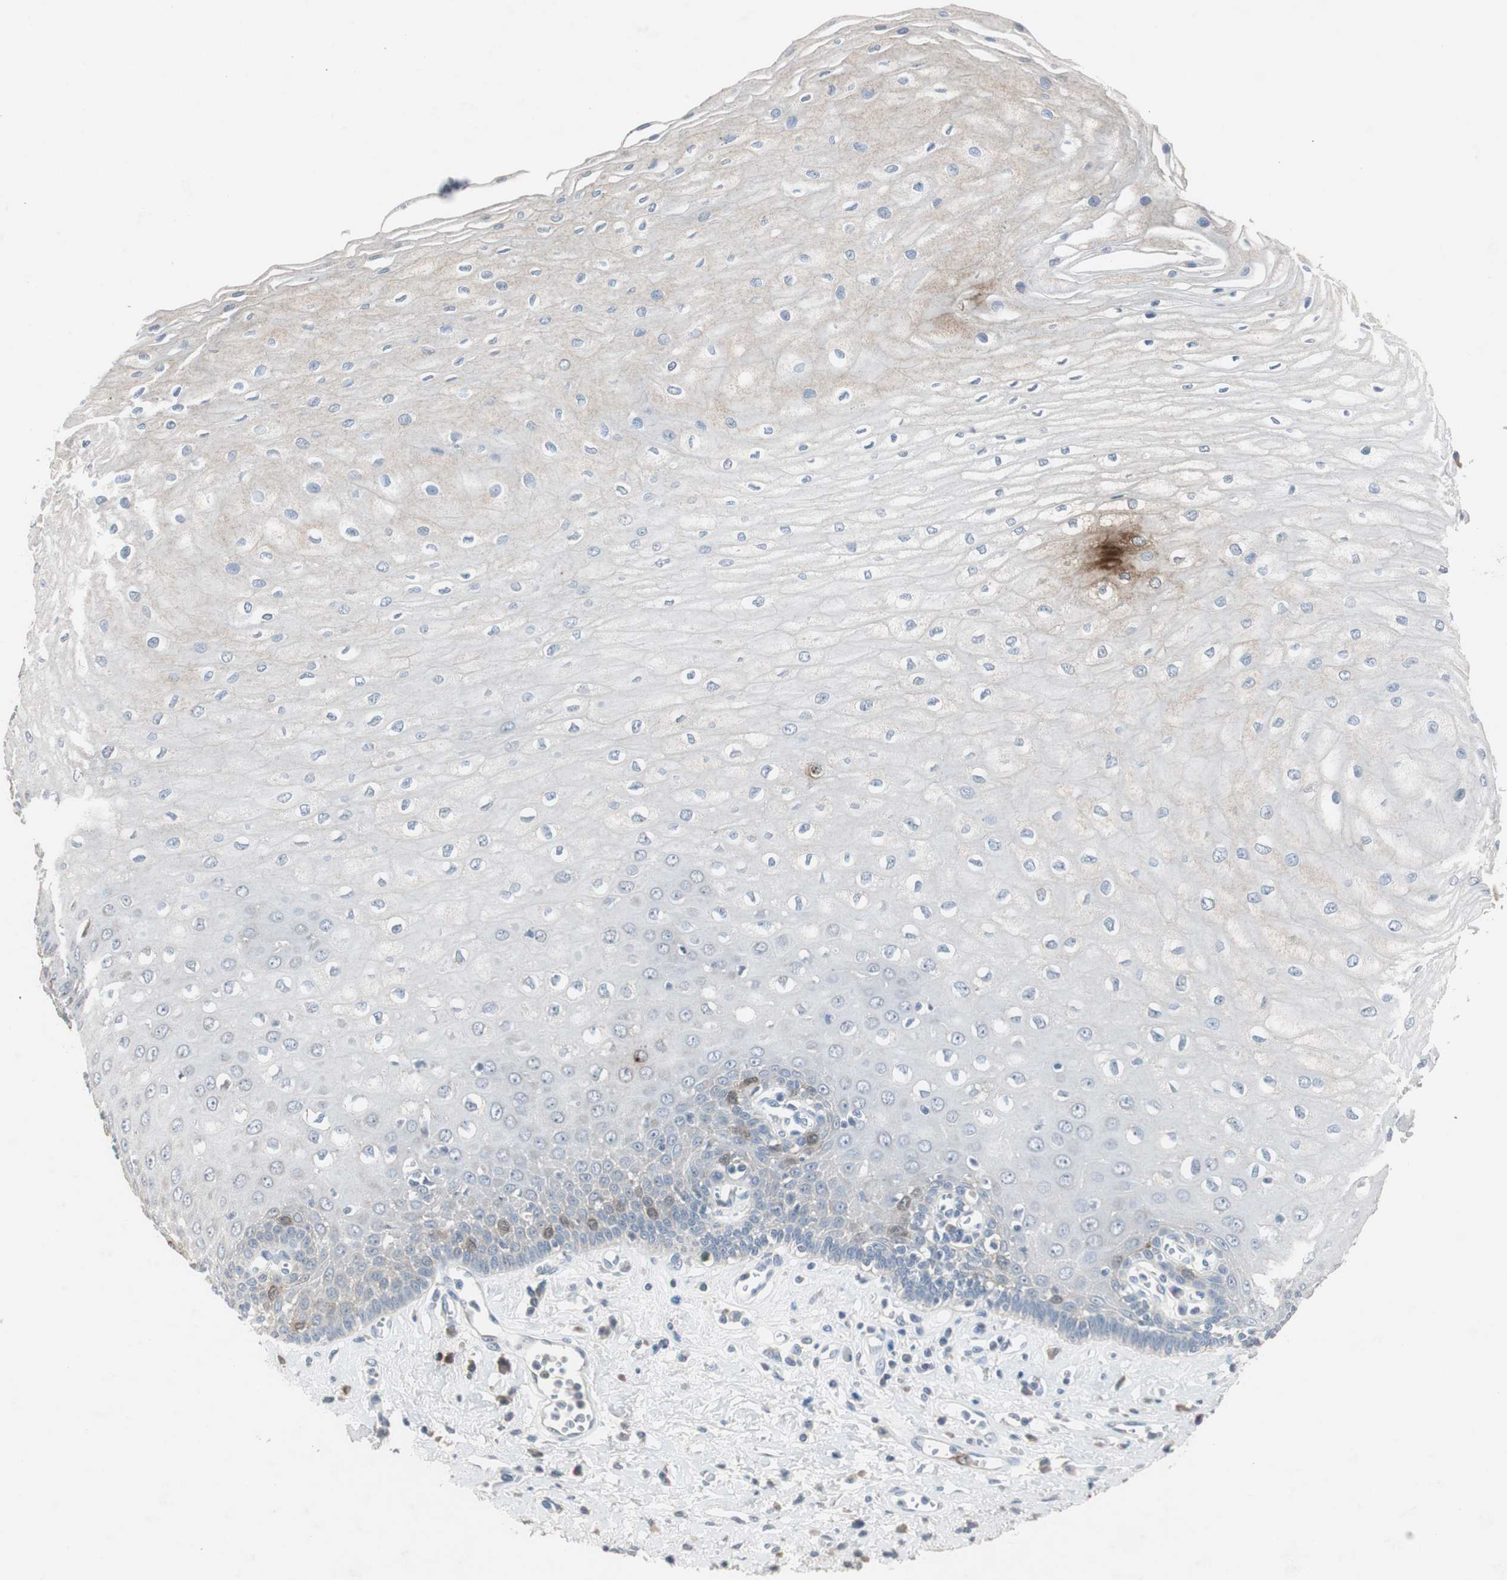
{"staining": {"intensity": "strong", "quantity": "<25%", "location": "nuclear"}, "tissue": "esophagus", "cell_type": "Squamous epithelial cells", "image_type": "normal", "snomed": [{"axis": "morphology", "description": "Normal tissue, NOS"}, {"axis": "morphology", "description": "Squamous cell carcinoma, NOS"}, {"axis": "topography", "description": "Esophagus"}], "caption": "Immunohistochemical staining of normal human esophagus reveals medium levels of strong nuclear expression in approximately <25% of squamous epithelial cells. The staining is performed using DAB (3,3'-diaminobenzidine) brown chromogen to label protein expression. The nuclei are counter-stained blue using hematoxylin.", "gene": "TK1", "patient": {"sex": "male", "age": 65}}